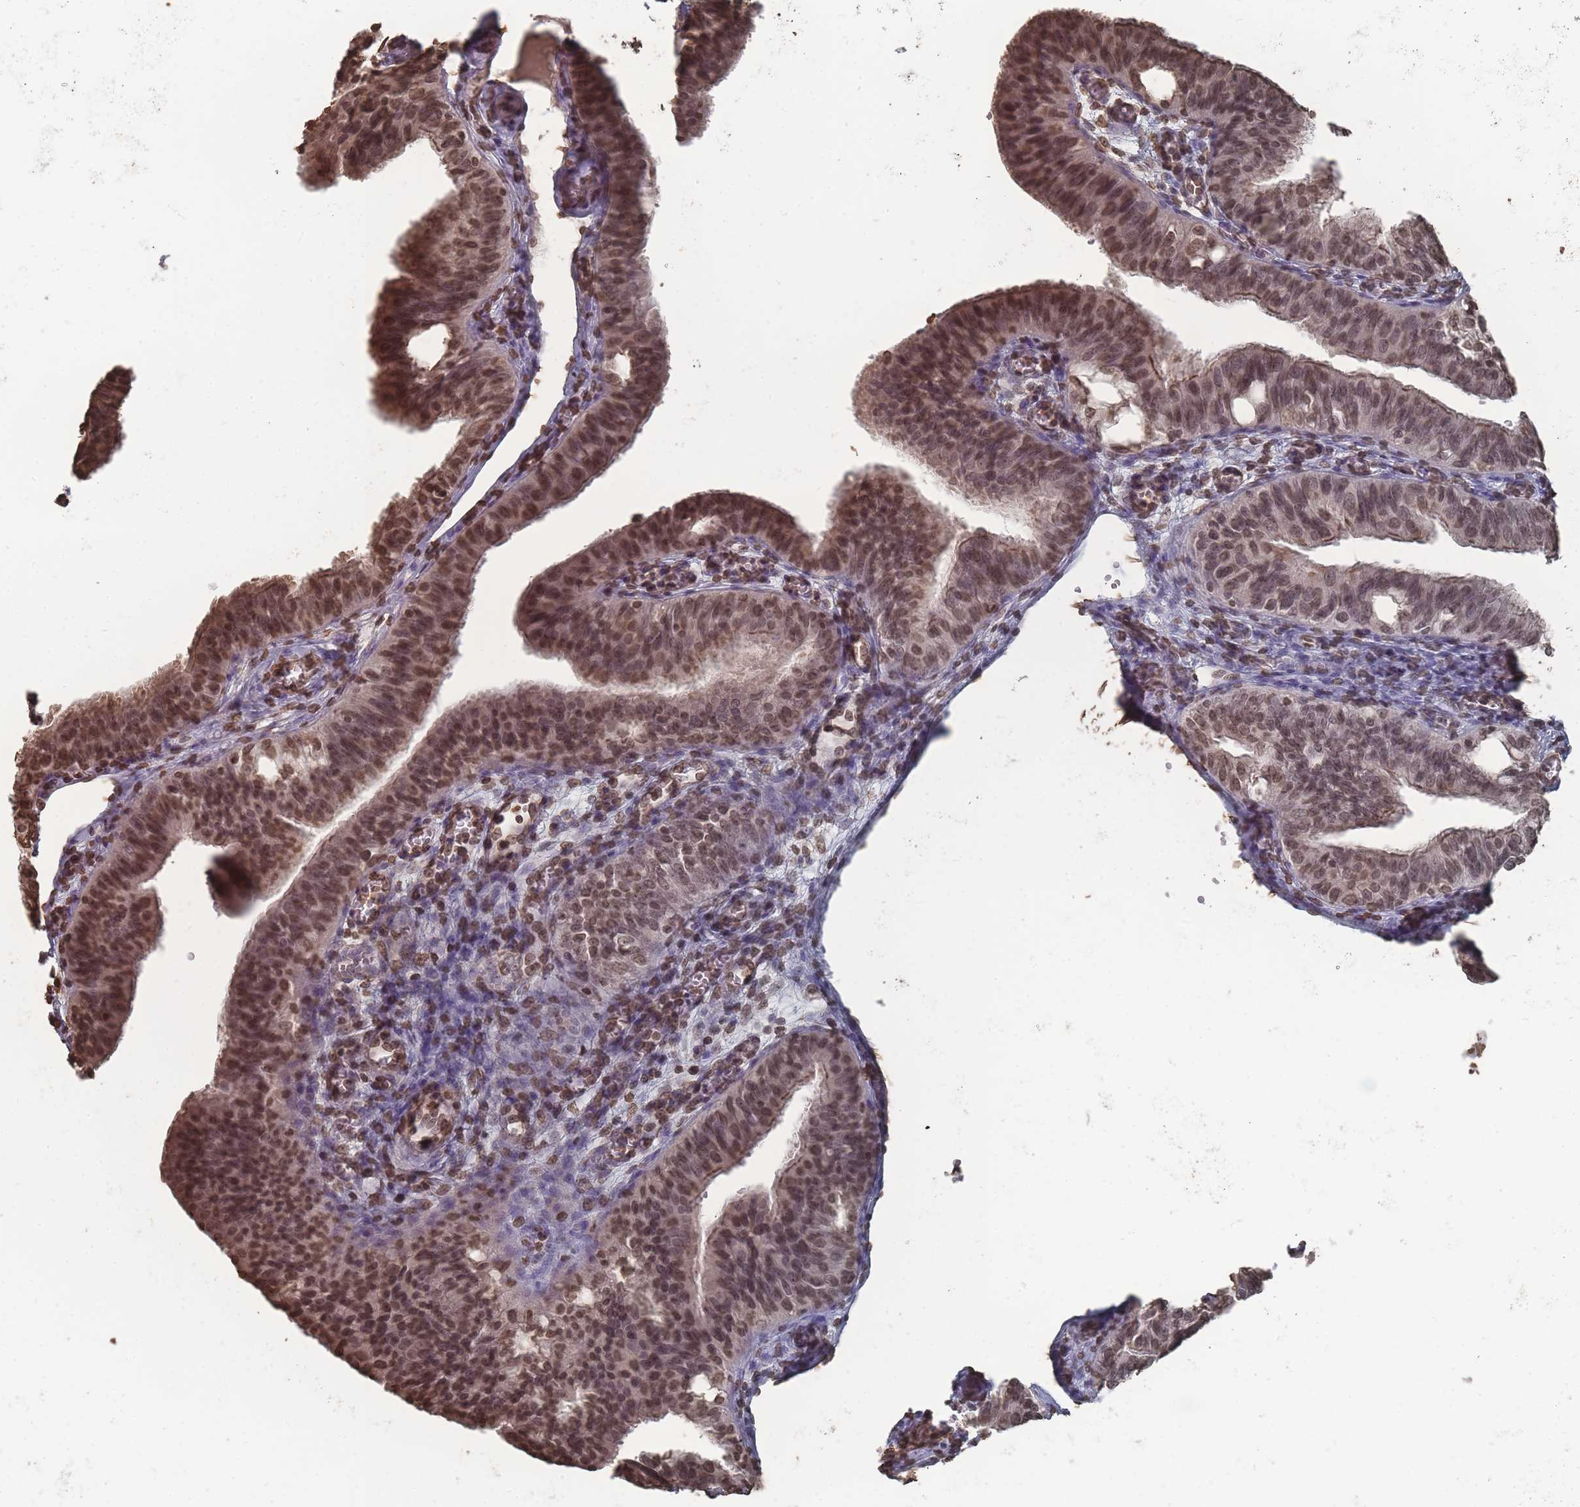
{"staining": {"intensity": "moderate", "quantity": ">75%", "location": "cytoplasmic/membranous,nuclear"}, "tissue": "fallopian tube", "cell_type": "Glandular cells", "image_type": "normal", "snomed": [{"axis": "morphology", "description": "Normal tissue, NOS"}, {"axis": "topography", "description": "Fallopian tube"}, {"axis": "topography", "description": "Ovary"}], "caption": "DAB (3,3'-diaminobenzidine) immunohistochemical staining of benign fallopian tube demonstrates moderate cytoplasmic/membranous,nuclear protein staining in approximately >75% of glandular cells.", "gene": "PLEKHG5", "patient": {"sex": "female", "age": 42}}